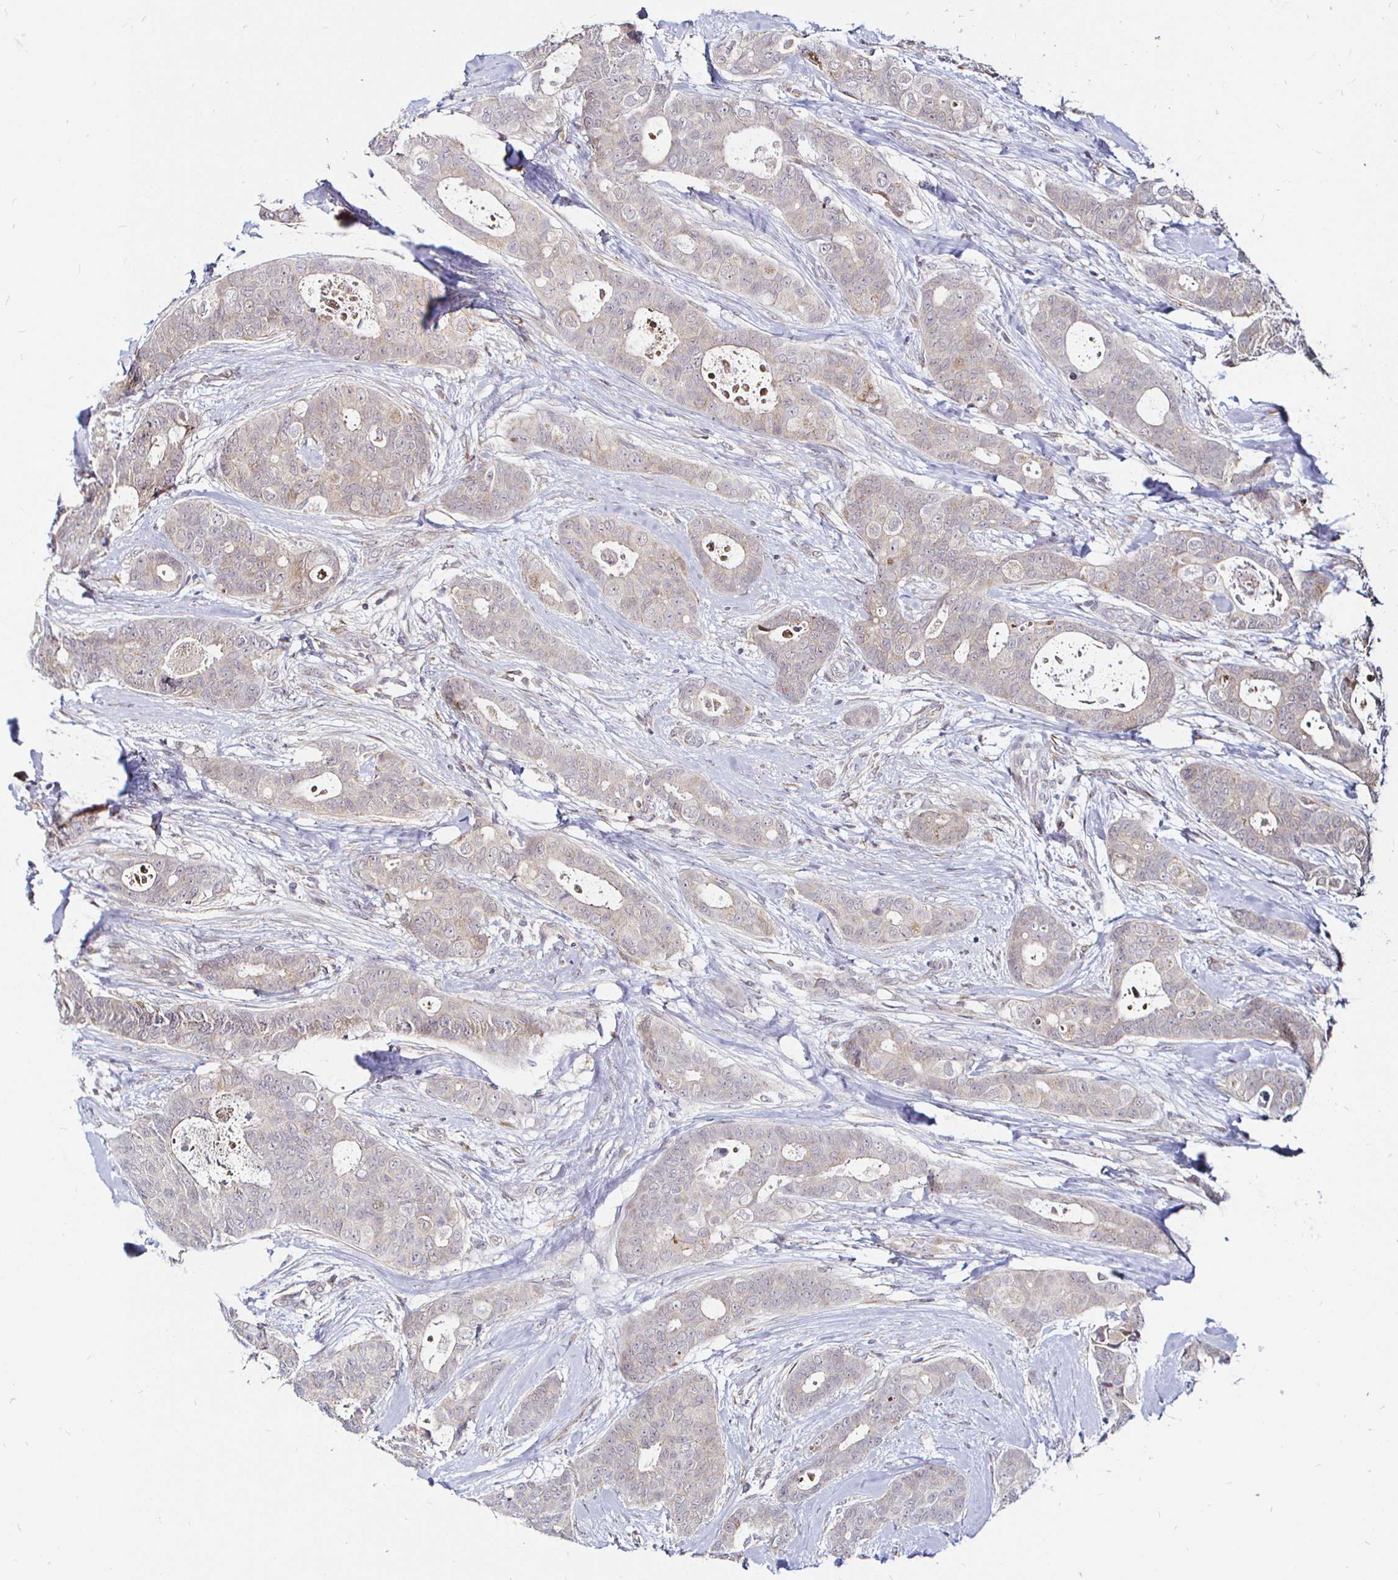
{"staining": {"intensity": "moderate", "quantity": "<25%", "location": "cytoplasmic/membranous"}, "tissue": "breast cancer", "cell_type": "Tumor cells", "image_type": "cancer", "snomed": [{"axis": "morphology", "description": "Duct carcinoma"}, {"axis": "topography", "description": "Breast"}], "caption": "Immunohistochemistry photomicrograph of neoplastic tissue: human breast invasive ductal carcinoma stained using IHC exhibits low levels of moderate protein expression localized specifically in the cytoplasmic/membranous of tumor cells, appearing as a cytoplasmic/membranous brown color.", "gene": "ATG3", "patient": {"sex": "female", "age": 45}}